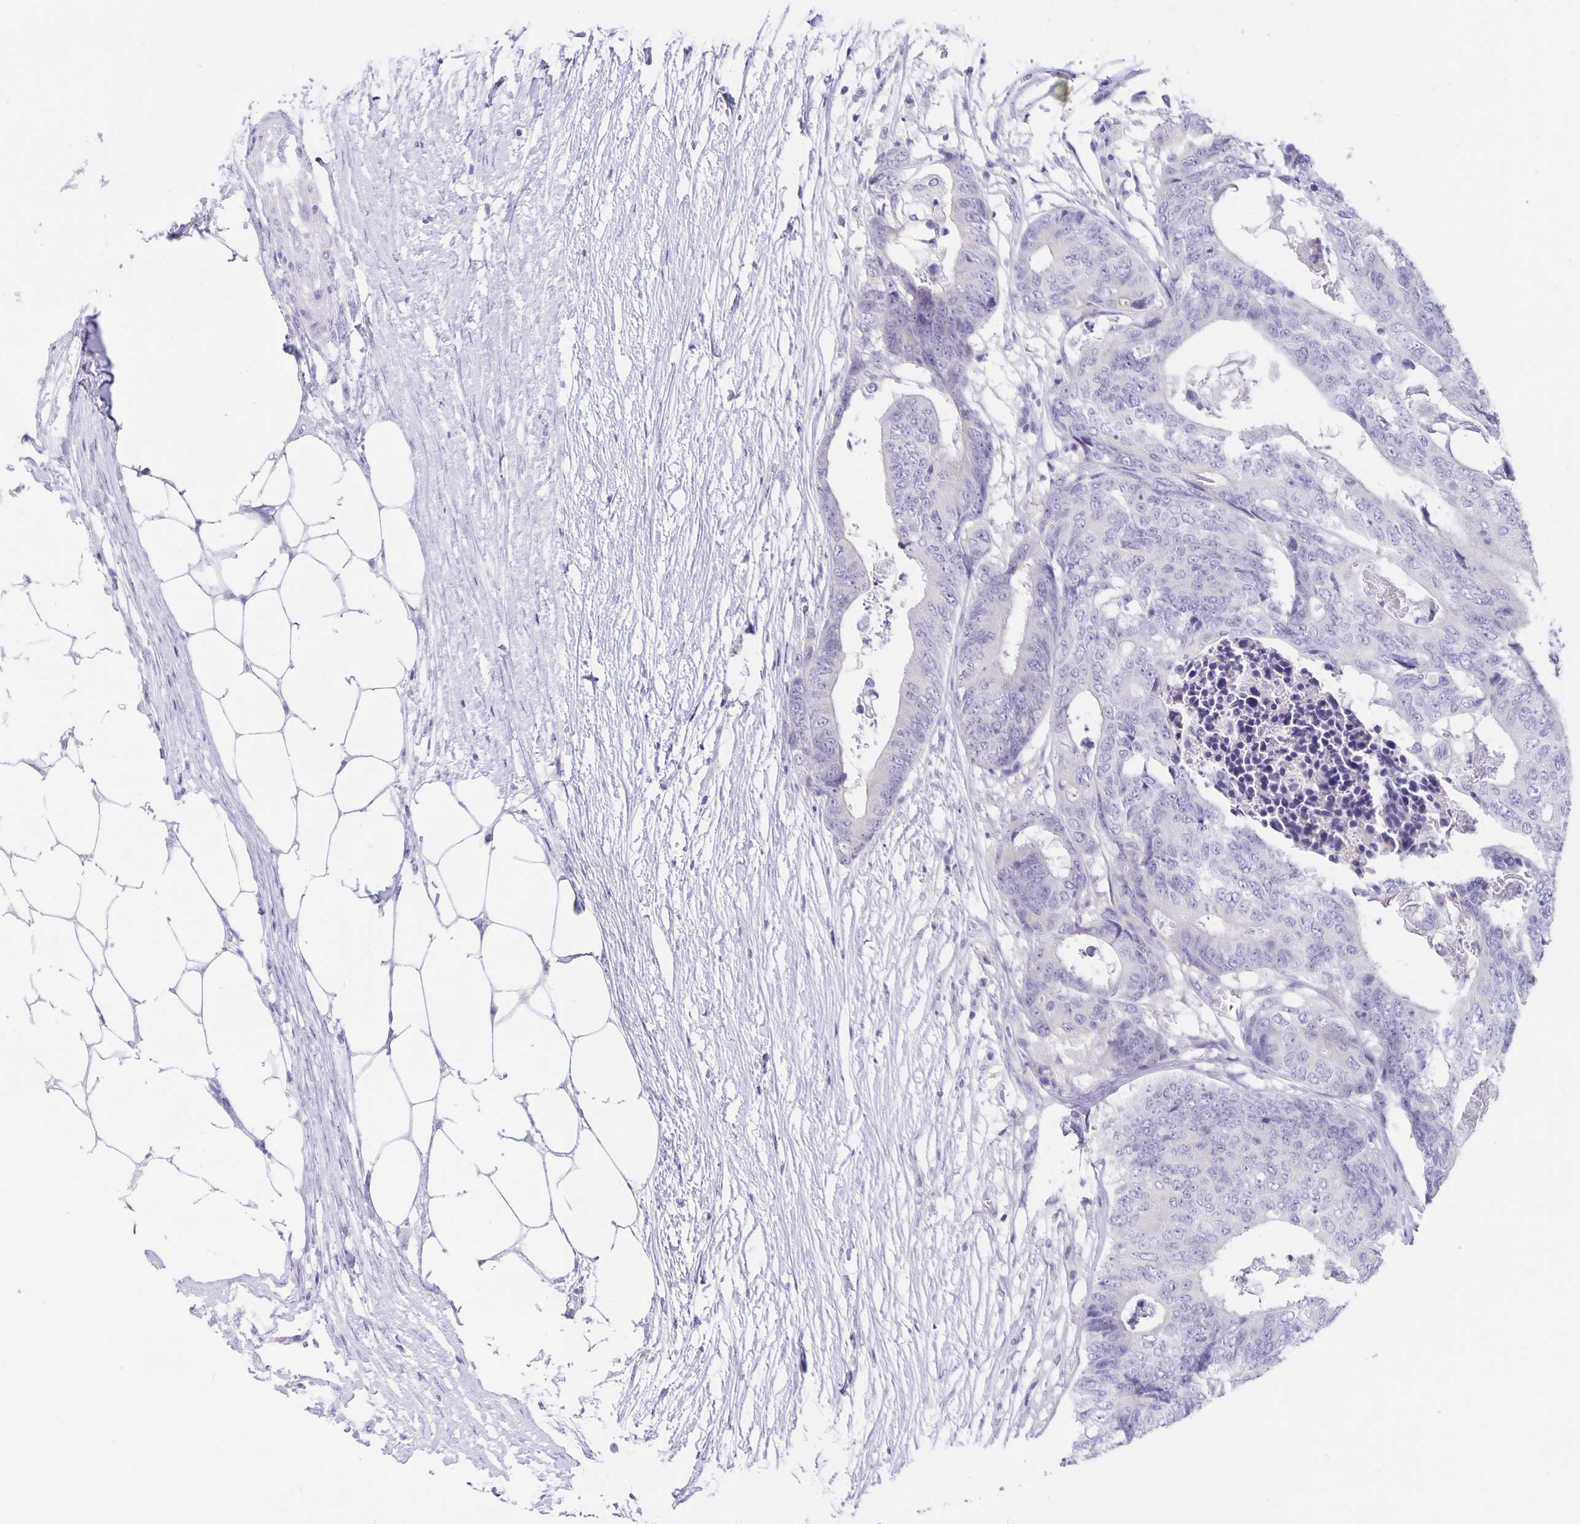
{"staining": {"intensity": "negative", "quantity": "none", "location": "none"}, "tissue": "colorectal cancer", "cell_type": "Tumor cells", "image_type": "cancer", "snomed": [{"axis": "morphology", "description": "Adenocarcinoma, NOS"}, {"axis": "topography", "description": "Colon"}], "caption": "An image of colorectal cancer (adenocarcinoma) stained for a protein exhibits no brown staining in tumor cells.", "gene": "ERMN", "patient": {"sex": "female", "age": 48}}